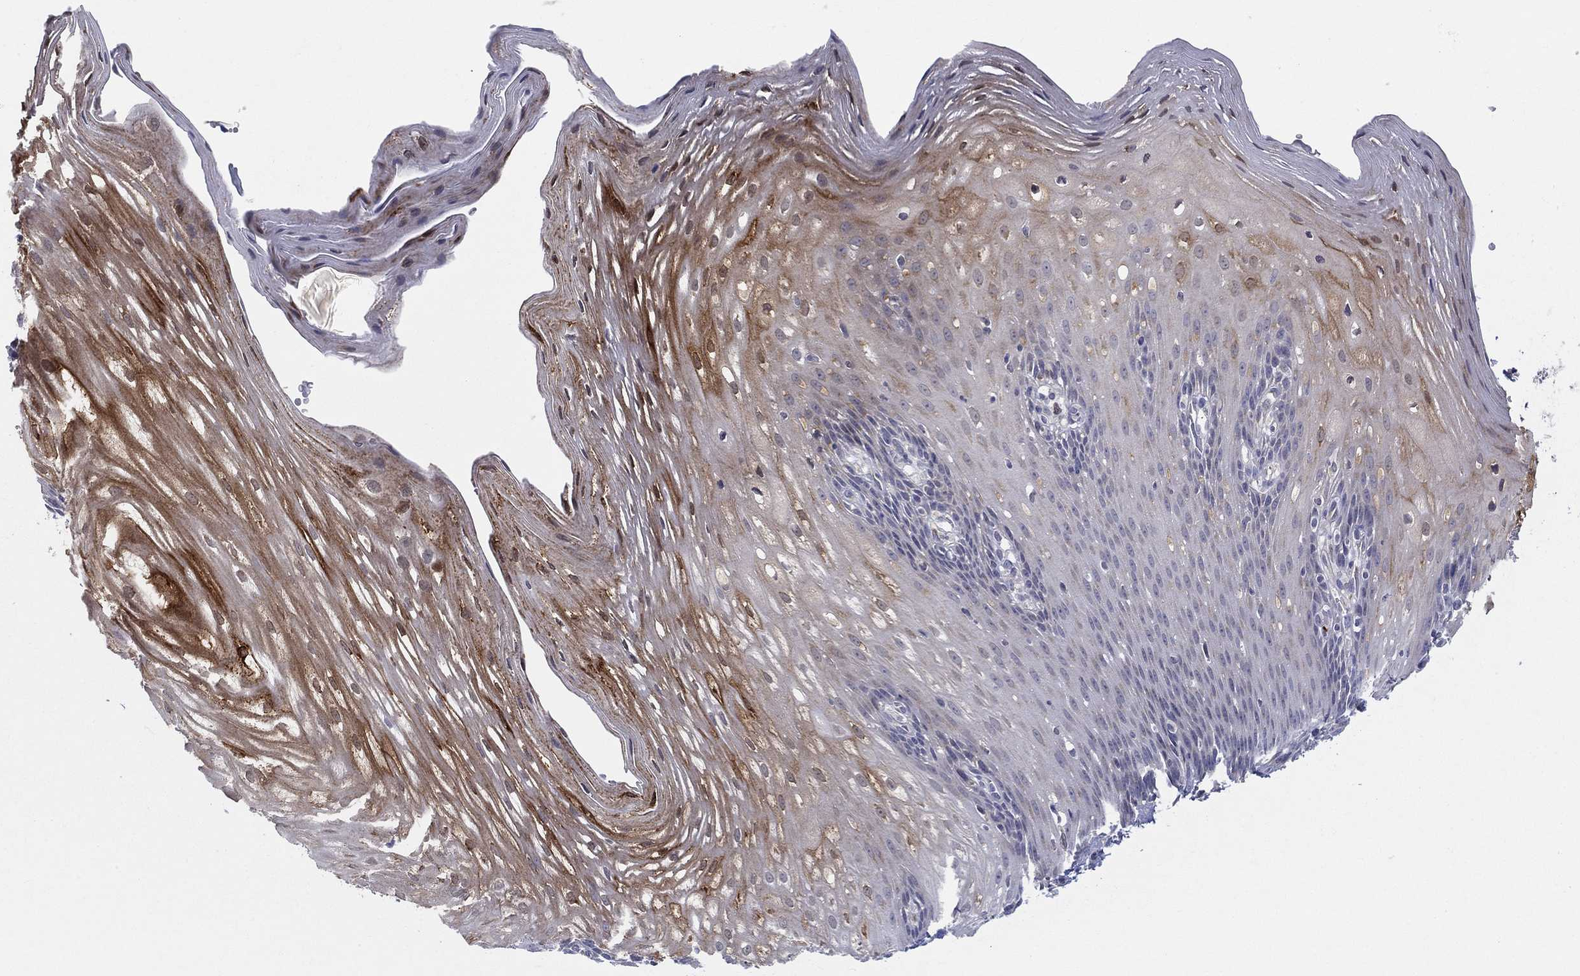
{"staining": {"intensity": "strong", "quantity": "25%-75%", "location": "cytoplasmic/membranous"}, "tissue": "esophagus", "cell_type": "Squamous epithelial cells", "image_type": "normal", "snomed": [{"axis": "morphology", "description": "Normal tissue, NOS"}, {"axis": "topography", "description": "Esophagus"}], "caption": "A micrograph of human esophagus stained for a protein reveals strong cytoplasmic/membranous brown staining in squamous epithelial cells. (IHC, brightfield microscopy, high magnification).", "gene": "ALOX12", "patient": {"sex": "male", "age": 76}}